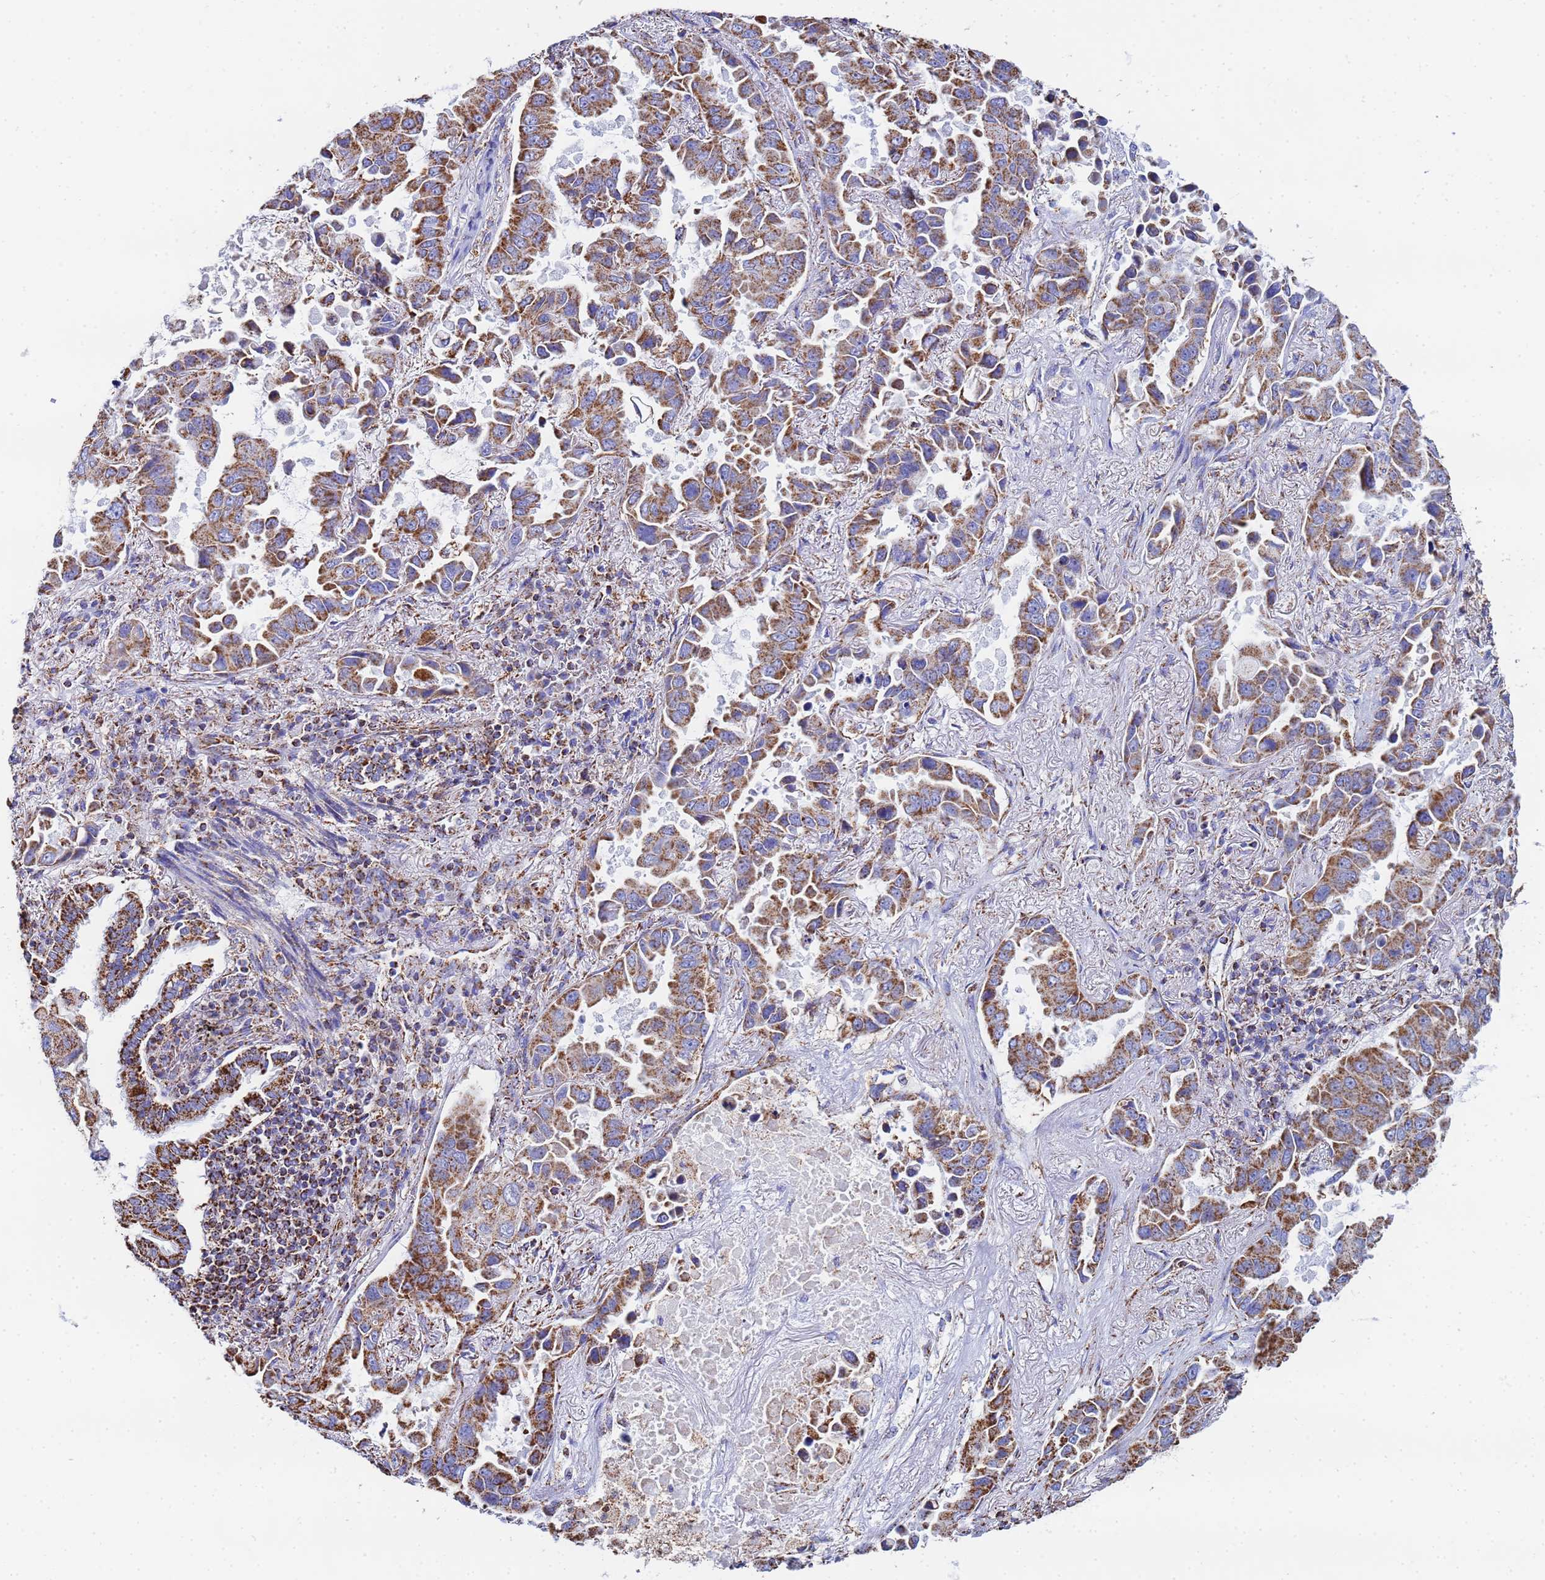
{"staining": {"intensity": "strong", "quantity": ">75%", "location": "cytoplasmic/membranous"}, "tissue": "lung cancer", "cell_type": "Tumor cells", "image_type": "cancer", "snomed": [{"axis": "morphology", "description": "Adenocarcinoma, NOS"}, {"axis": "topography", "description": "Lung"}], "caption": "Lung adenocarcinoma stained with DAB (3,3'-diaminobenzidine) immunohistochemistry (IHC) reveals high levels of strong cytoplasmic/membranous staining in about >75% of tumor cells. The staining is performed using DAB brown chromogen to label protein expression. The nuclei are counter-stained blue using hematoxylin.", "gene": "GLUD1", "patient": {"sex": "male", "age": 64}}